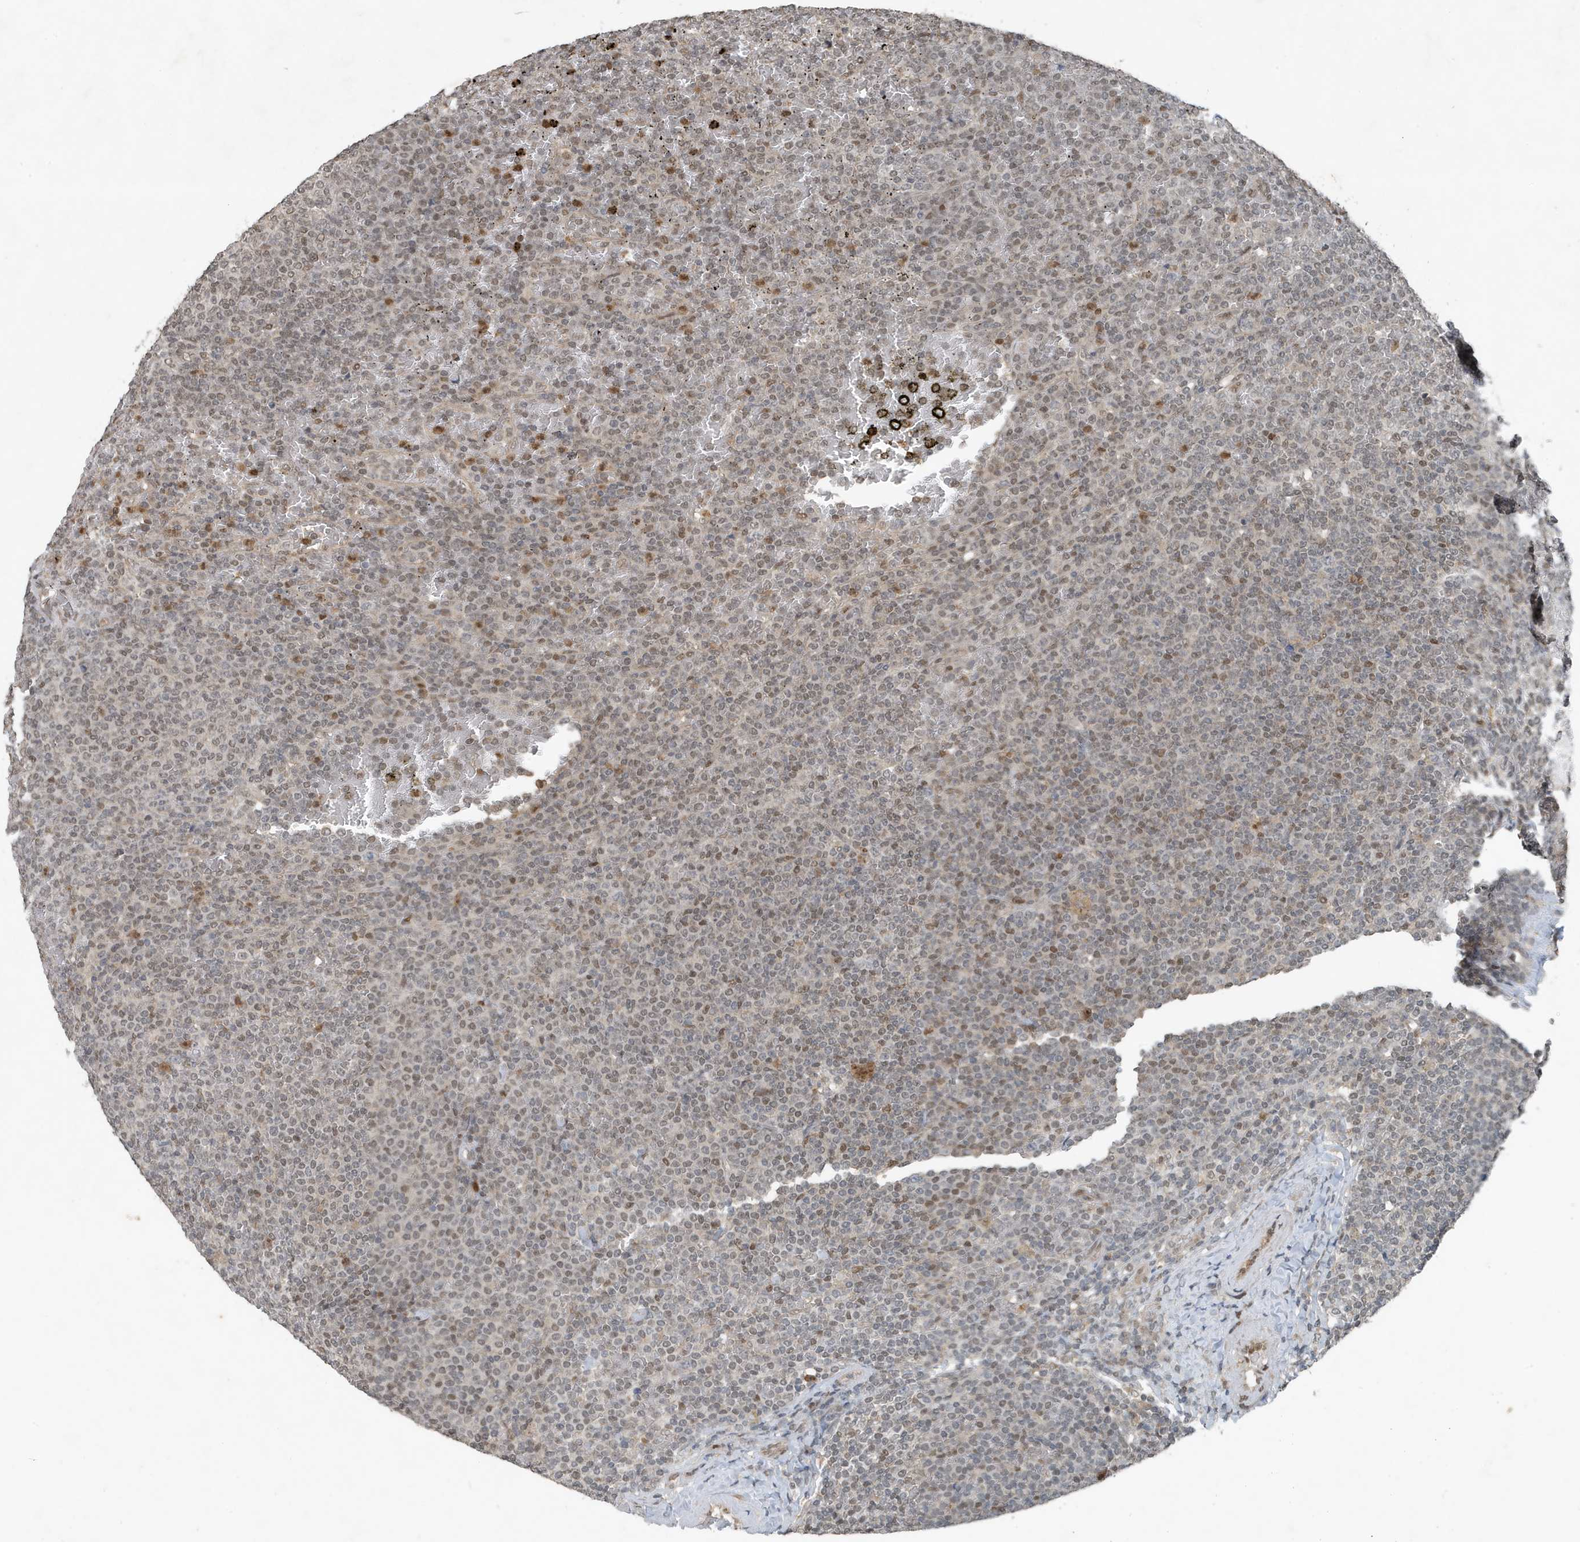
{"staining": {"intensity": "weak", "quantity": ">75%", "location": "nuclear"}, "tissue": "lymphoma", "cell_type": "Tumor cells", "image_type": "cancer", "snomed": [{"axis": "morphology", "description": "Malignant lymphoma, non-Hodgkin's type, Low grade"}, {"axis": "topography", "description": "Spleen"}], "caption": "Lymphoma stained with DAB IHC shows low levels of weak nuclear staining in about >75% of tumor cells.", "gene": "HSPA1A", "patient": {"sex": "female", "age": 77}}